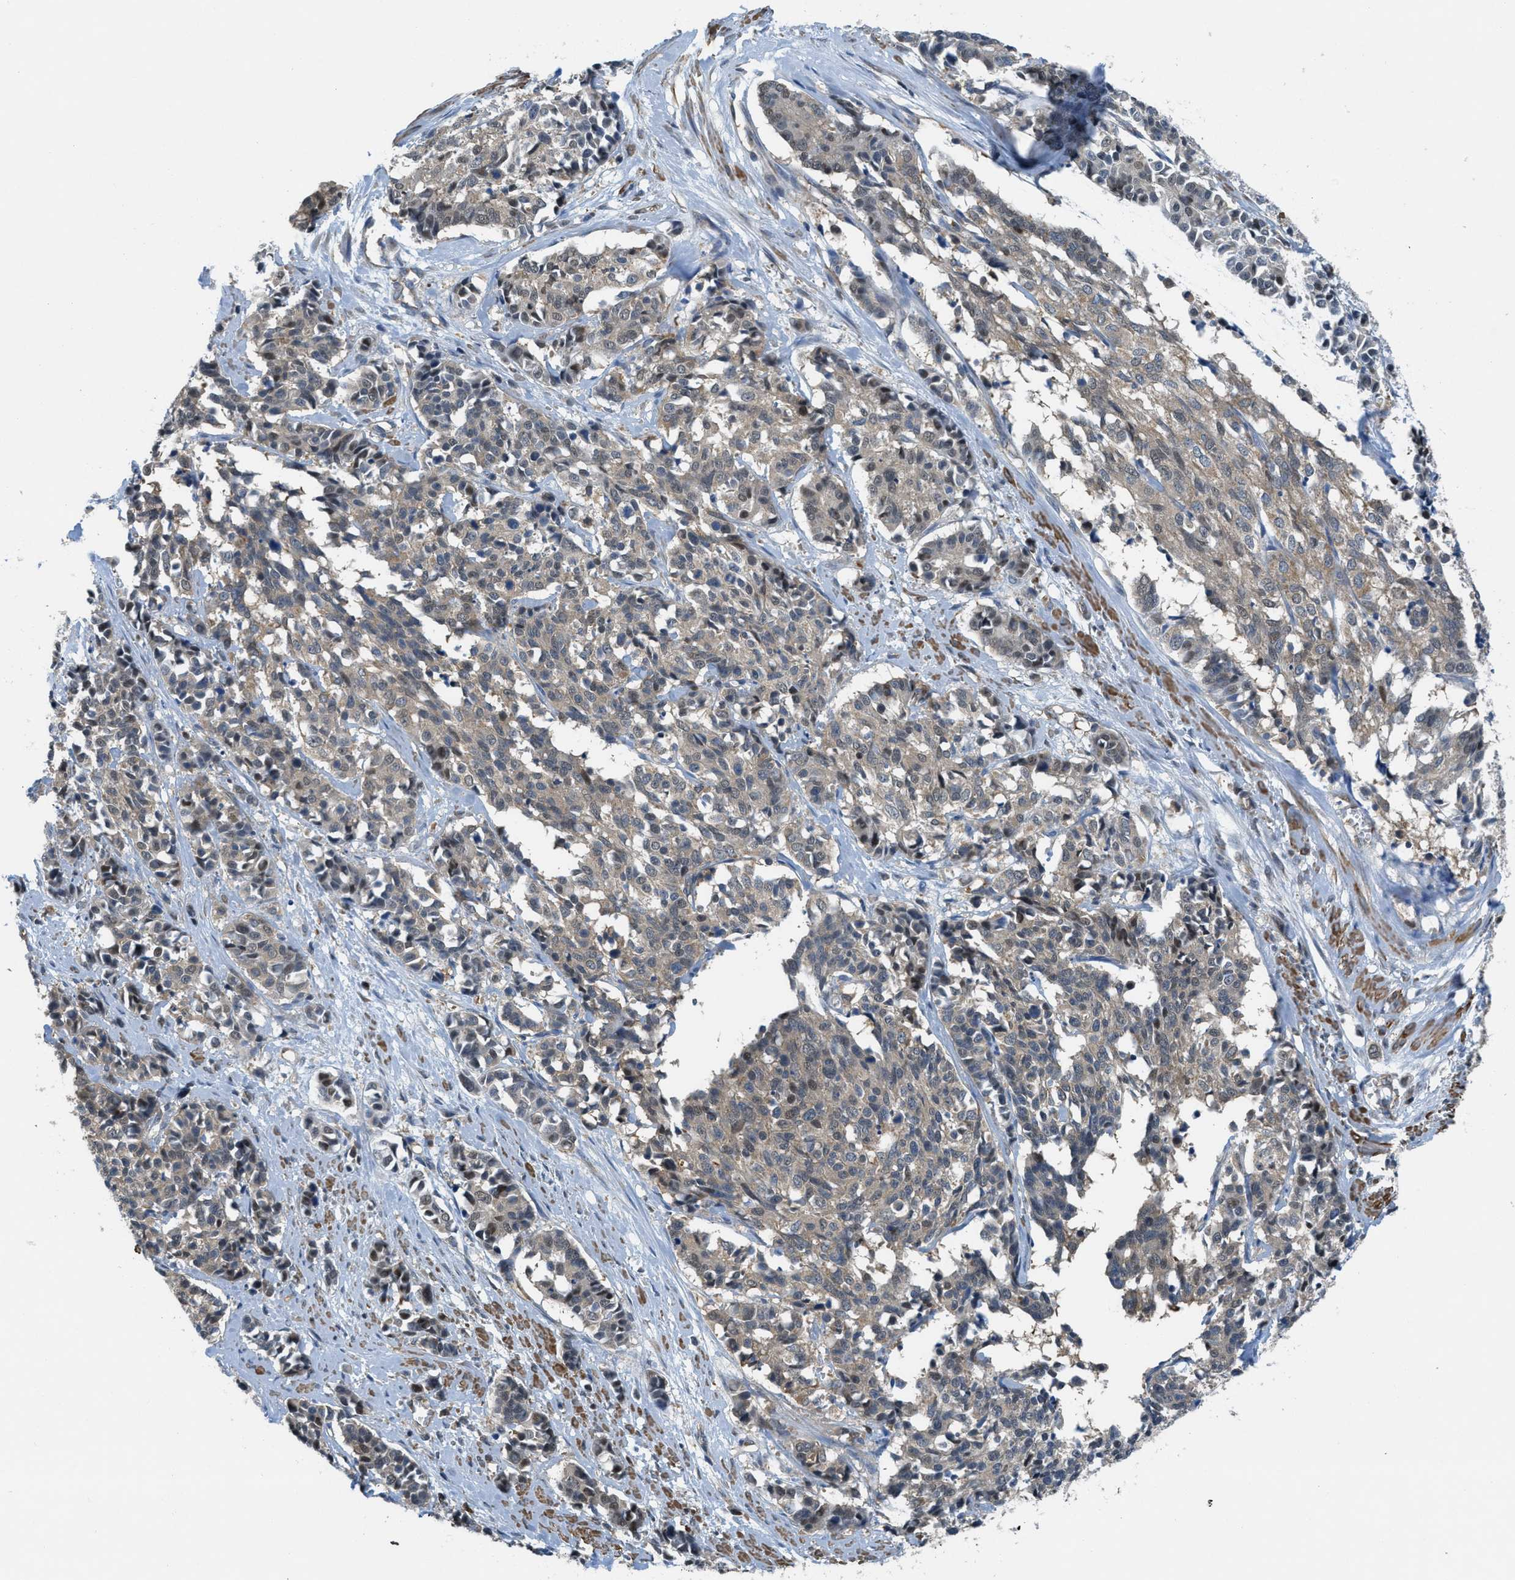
{"staining": {"intensity": "weak", "quantity": ">75%", "location": "cytoplasmic/membranous"}, "tissue": "cervical cancer", "cell_type": "Tumor cells", "image_type": "cancer", "snomed": [{"axis": "morphology", "description": "Squamous cell carcinoma, NOS"}, {"axis": "topography", "description": "Cervix"}], "caption": "Immunohistochemical staining of cervical squamous cell carcinoma displays low levels of weak cytoplasmic/membranous protein staining in about >75% of tumor cells.", "gene": "PIP5K1C", "patient": {"sex": "female", "age": 35}}